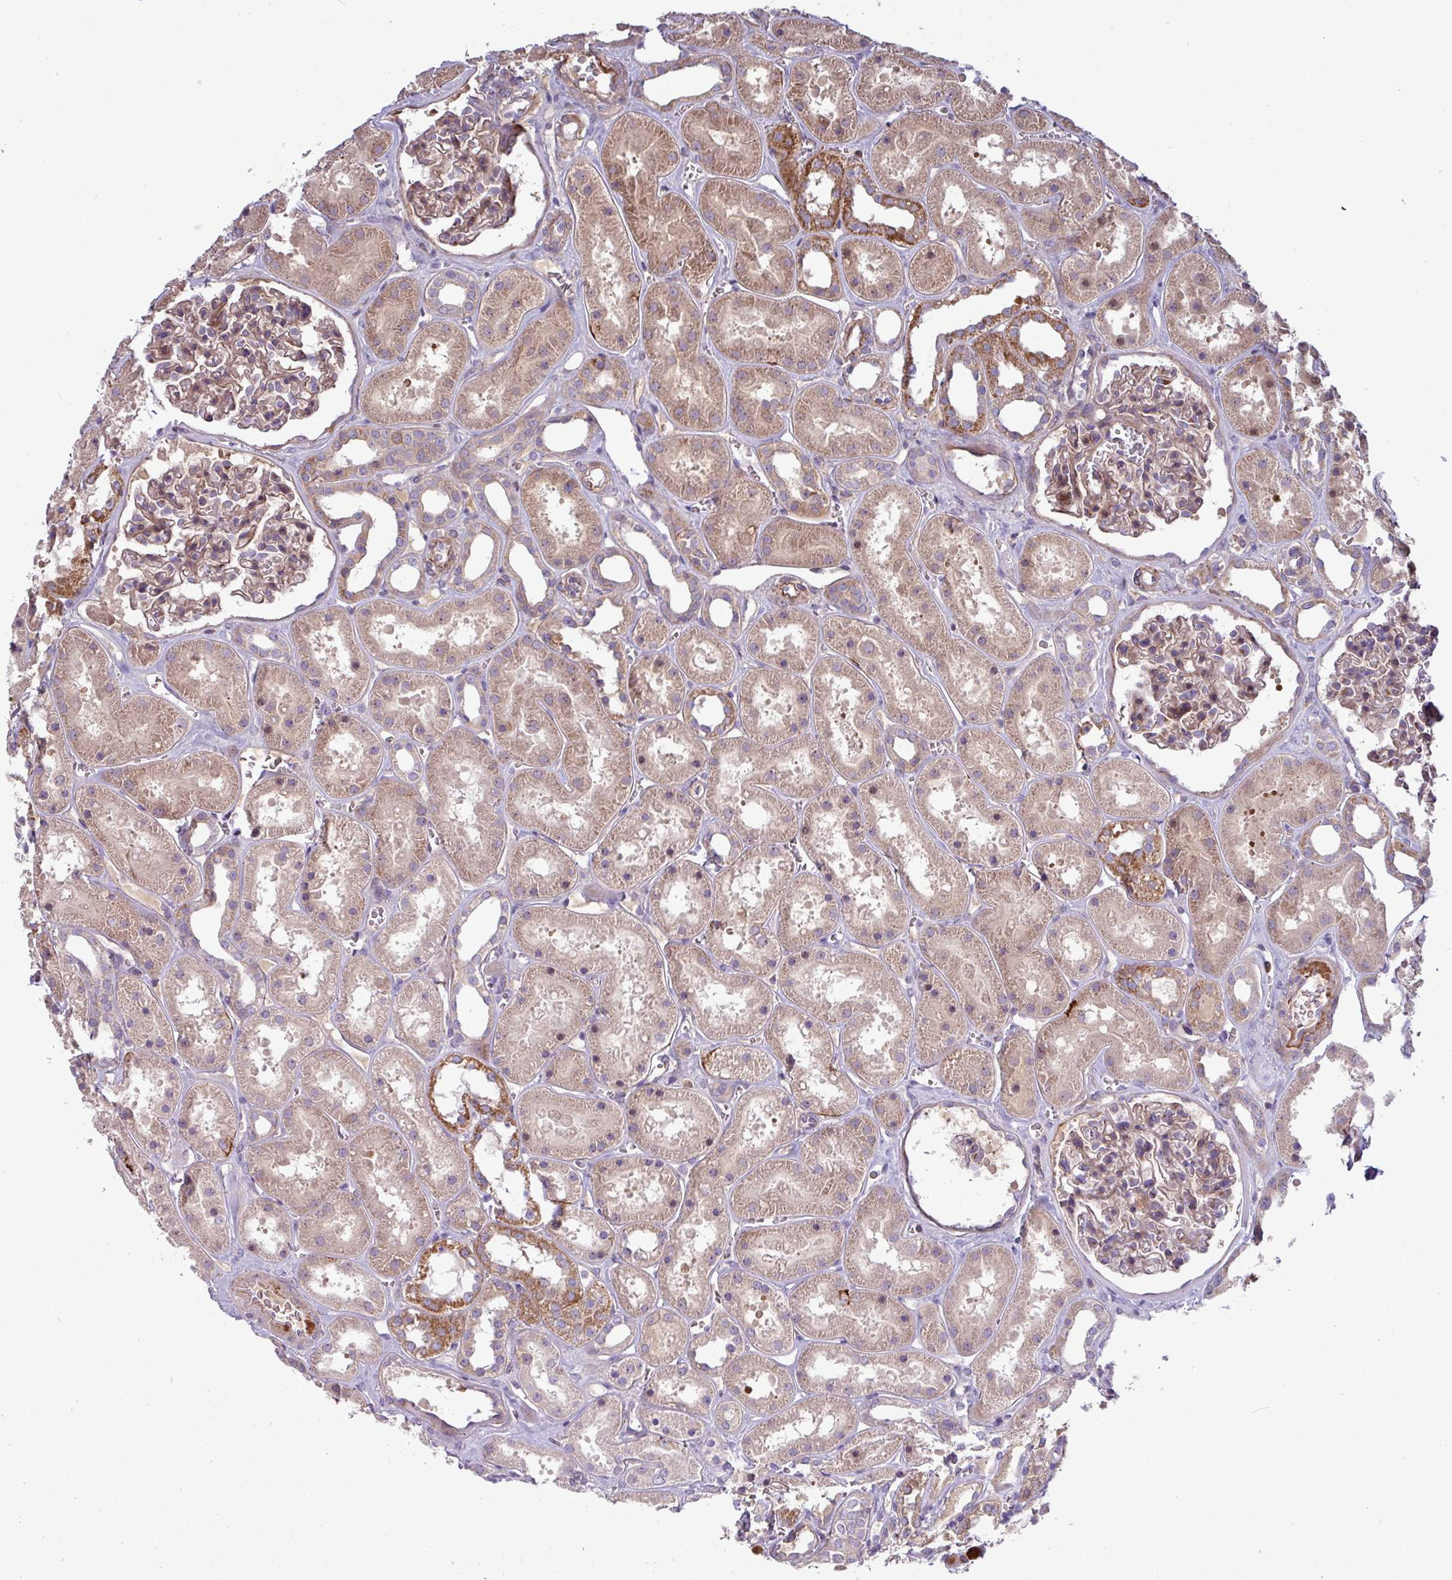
{"staining": {"intensity": "moderate", "quantity": "25%-75%", "location": "cytoplasmic/membranous"}, "tissue": "kidney", "cell_type": "Cells in glomeruli", "image_type": "normal", "snomed": [{"axis": "morphology", "description": "Normal tissue, NOS"}, {"axis": "topography", "description": "Kidney"}], "caption": "Brown immunohistochemical staining in normal human kidney displays moderate cytoplasmic/membranous positivity in approximately 25%-75% of cells in glomeruli. (IHC, brightfield microscopy, high magnification).", "gene": "TNFSF12", "patient": {"sex": "female", "age": 41}}